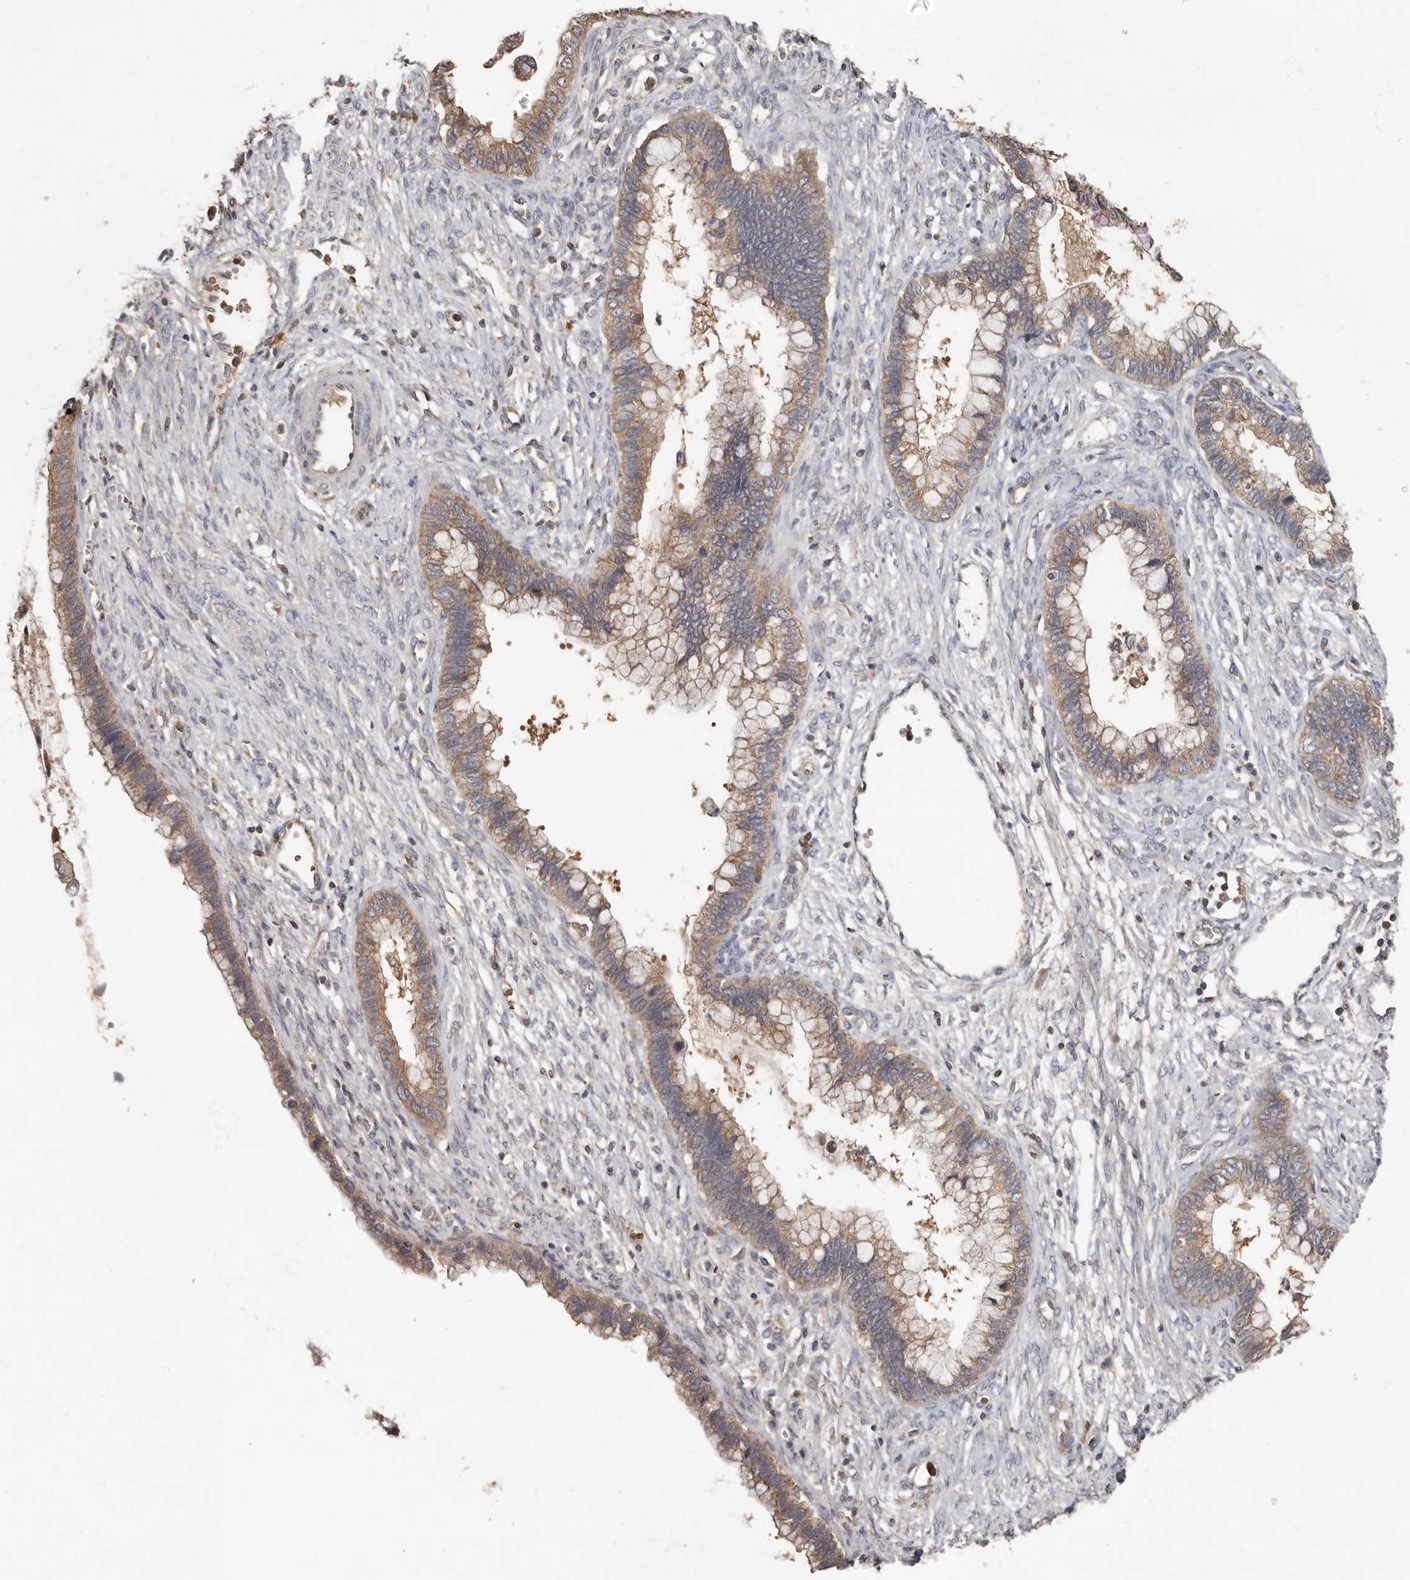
{"staining": {"intensity": "moderate", "quantity": ">75%", "location": "cytoplasmic/membranous"}, "tissue": "cervical cancer", "cell_type": "Tumor cells", "image_type": "cancer", "snomed": [{"axis": "morphology", "description": "Adenocarcinoma, NOS"}, {"axis": "topography", "description": "Cervix"}], "caption": "Brown immunohistochemical staining in human cervical adenocarcinoma demonstrates moderate cytoplasmic/membranous expression in approximately >75% of tumor cells.", "gene": "KIF26B", "patient": {"sex": "female", "age": 44}}